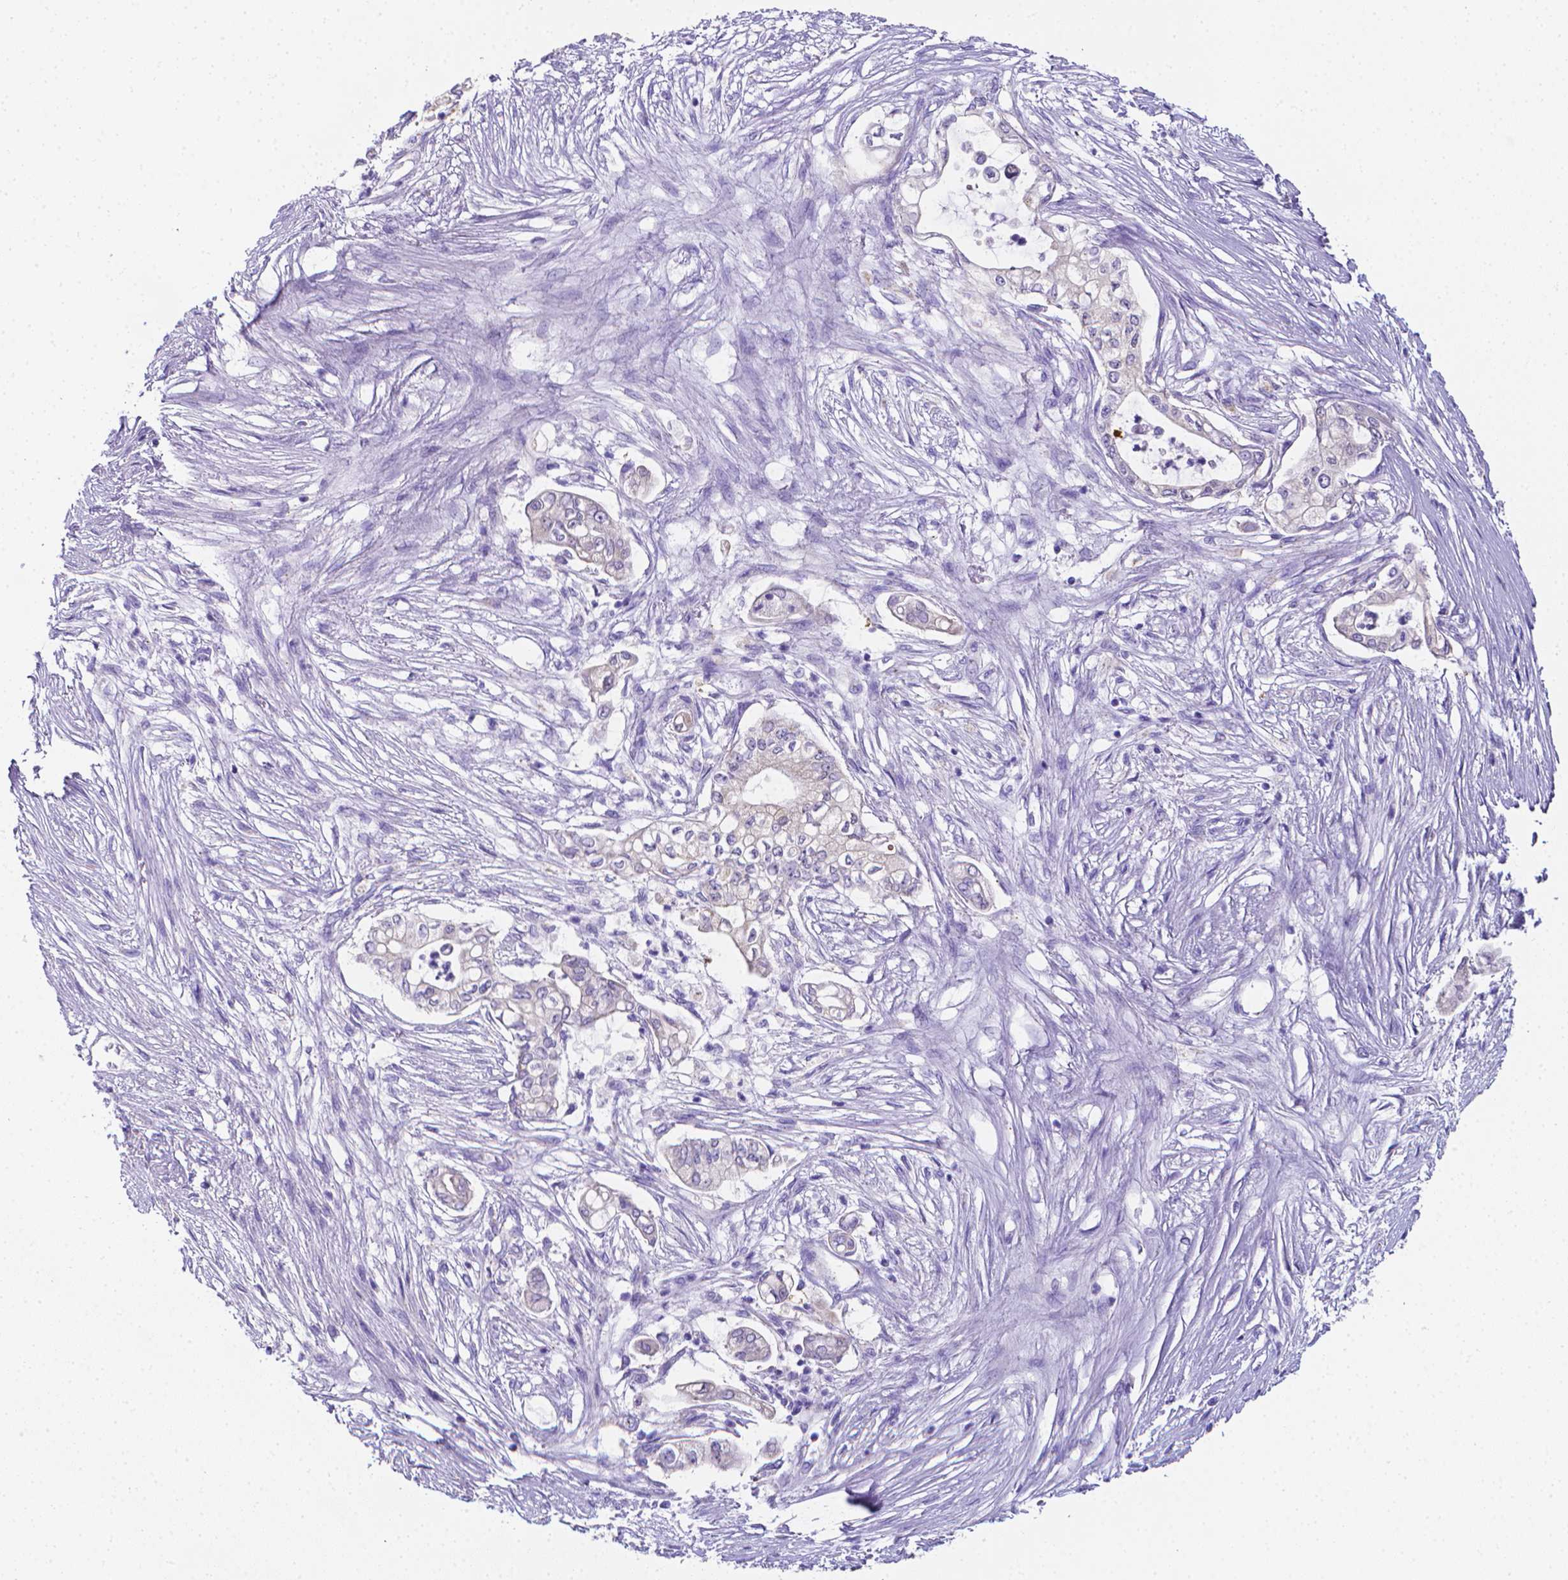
{"staining": {"intensity": "negative", "quantity": "none", "location": "none"}, "tissue": "pancreatic cancer", "cell_type": "Tumor cells", "image_type": "cancer", "snomed": [{"axis": "morphology", "description": "Adenocarcinoma, NOS"}, {"axis": "topography", "description": "Pancreas"}], "caption": "An image of pancreatic cancer stained for a protein exhibits no brown staining in tumor cells.", "gene": "LRRC73", "patient": {"sex": "female", "age": 69}}